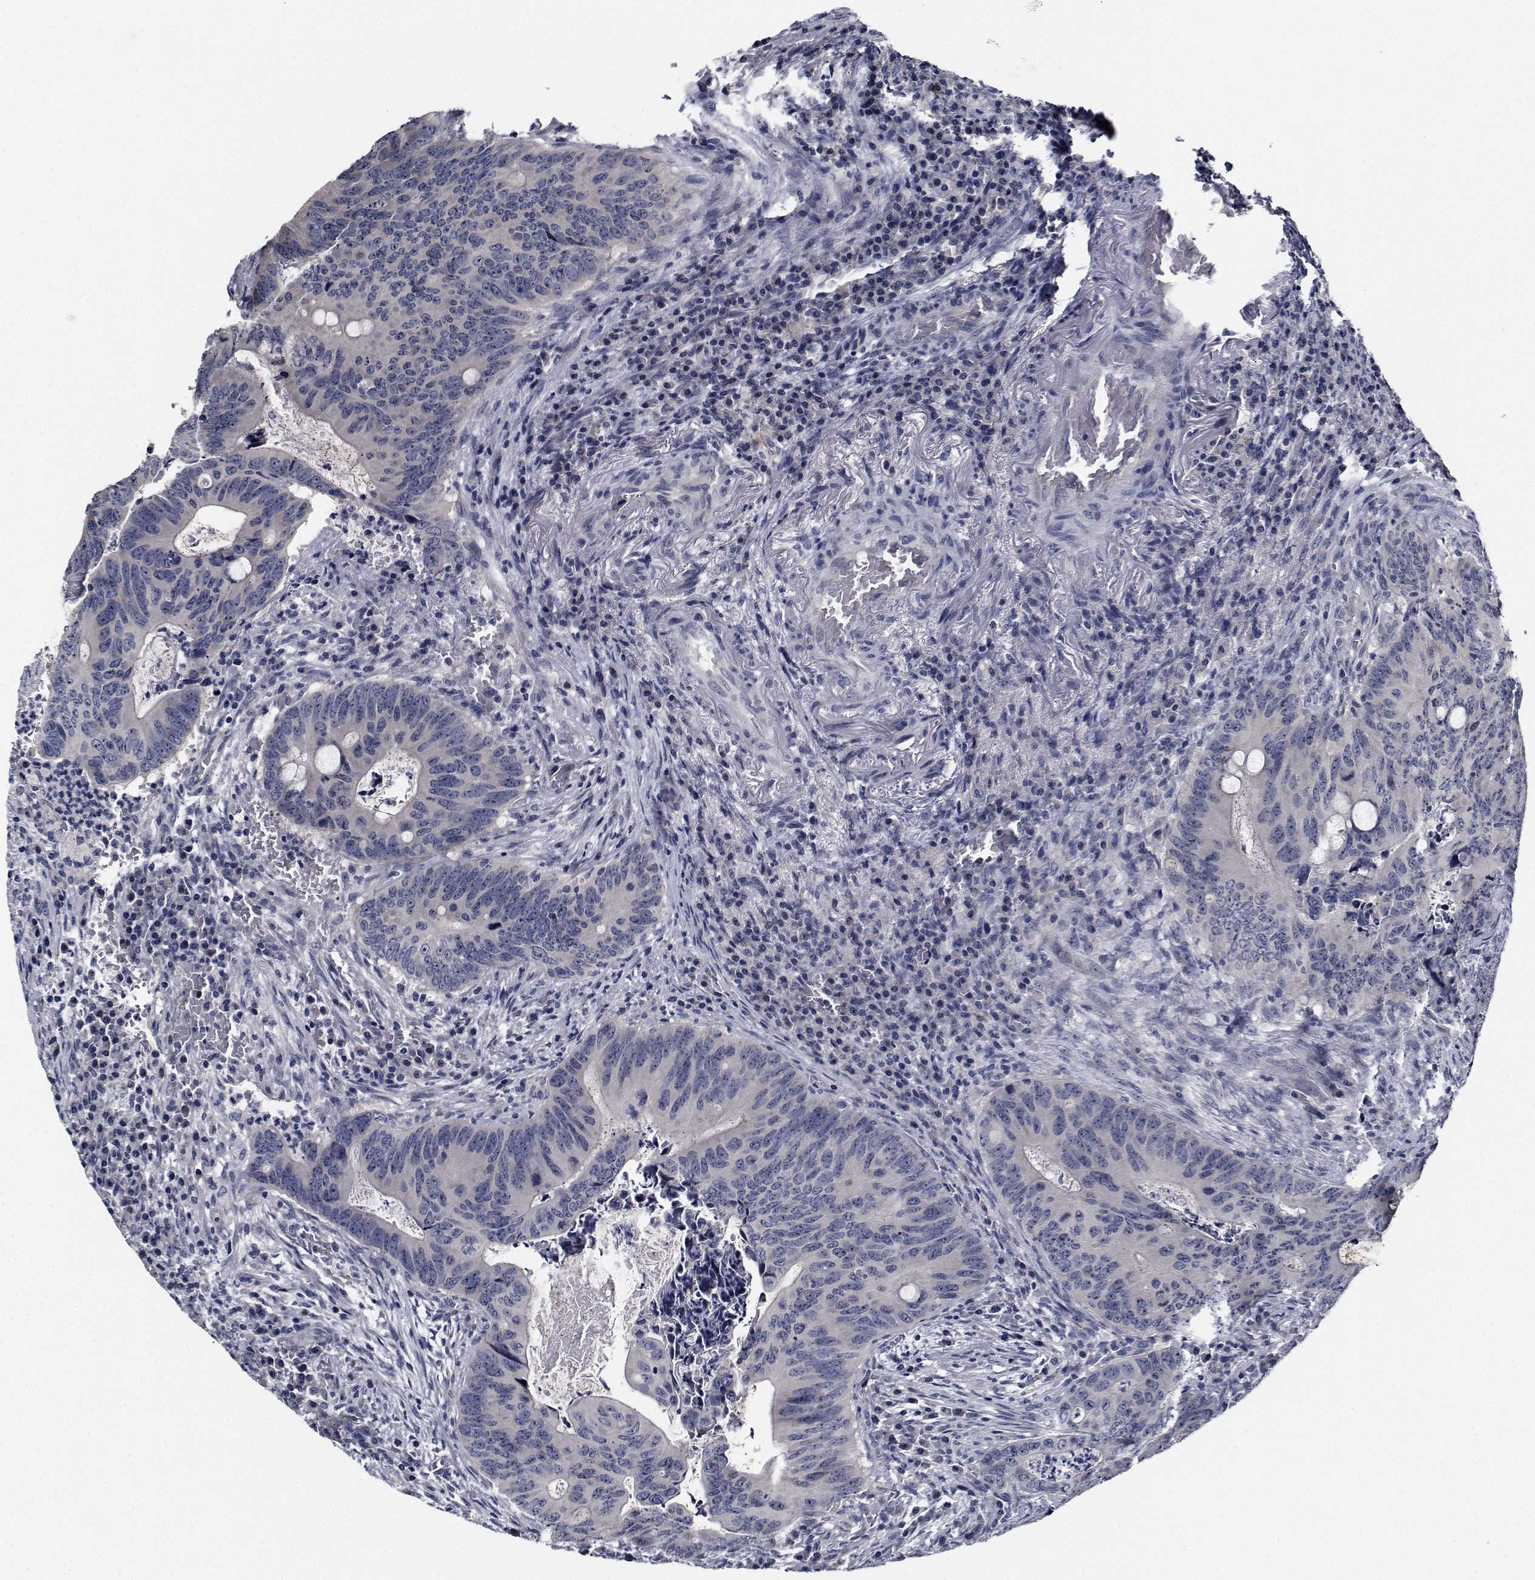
{"staining": {"intensity": "negative", "quantity": "none", "location": "none"}, "tissue": "colorectal cancer", "cell_type": "Tumor cells", "image_type": "cancer", "snomed": [{"axis": "morphology", "description": "Adenocarcinoma, NOS"}, {"axis": "topography", "description": "Colon"}], "caption": "There is no significant expression in tumor cells of colorectal cancer.", "gene": "NVL", "patient": {"sex": "female", "age": 74}}